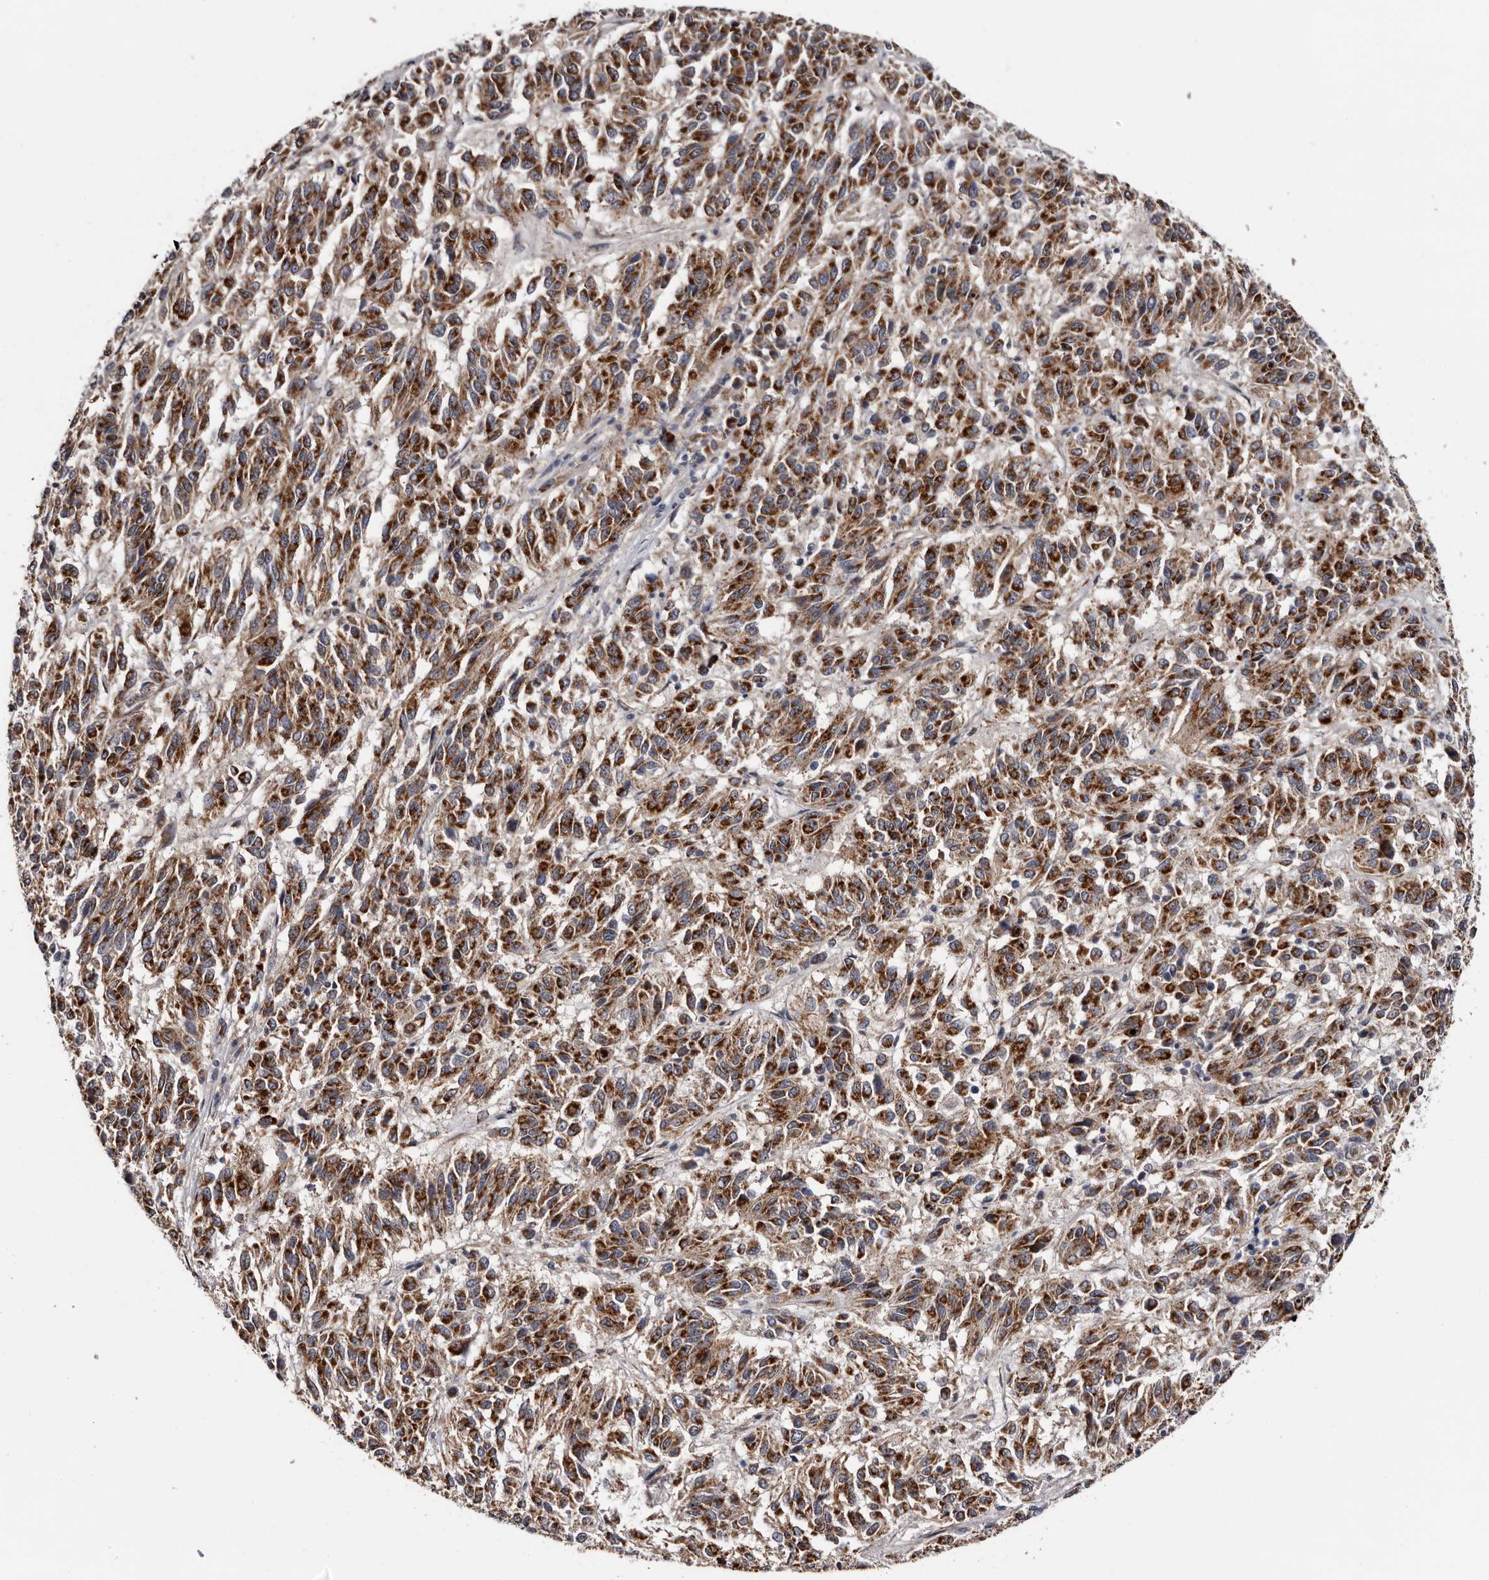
{"staining": {"intensity": "strong", "quantity": ">75%", "location": "cytoplasmic/membranous"}, "tissue": "melanoma", "cell_type": "Tumor cells", "image_type": "cancer", "snomed": [{"axis": "morphology", "description": "Malignant melanoma, Metastatic site"}, {"axis": "topography", "description": "Lung"}], "caption": "Protein expression analysis of human malignant melanoma (metastatic site) reveals strong cytoplasmic/membranous expression in approximately >75% of tumor cells.", "gene": "ARMCX2", "patient": {"sex": "male", "age": 64}}